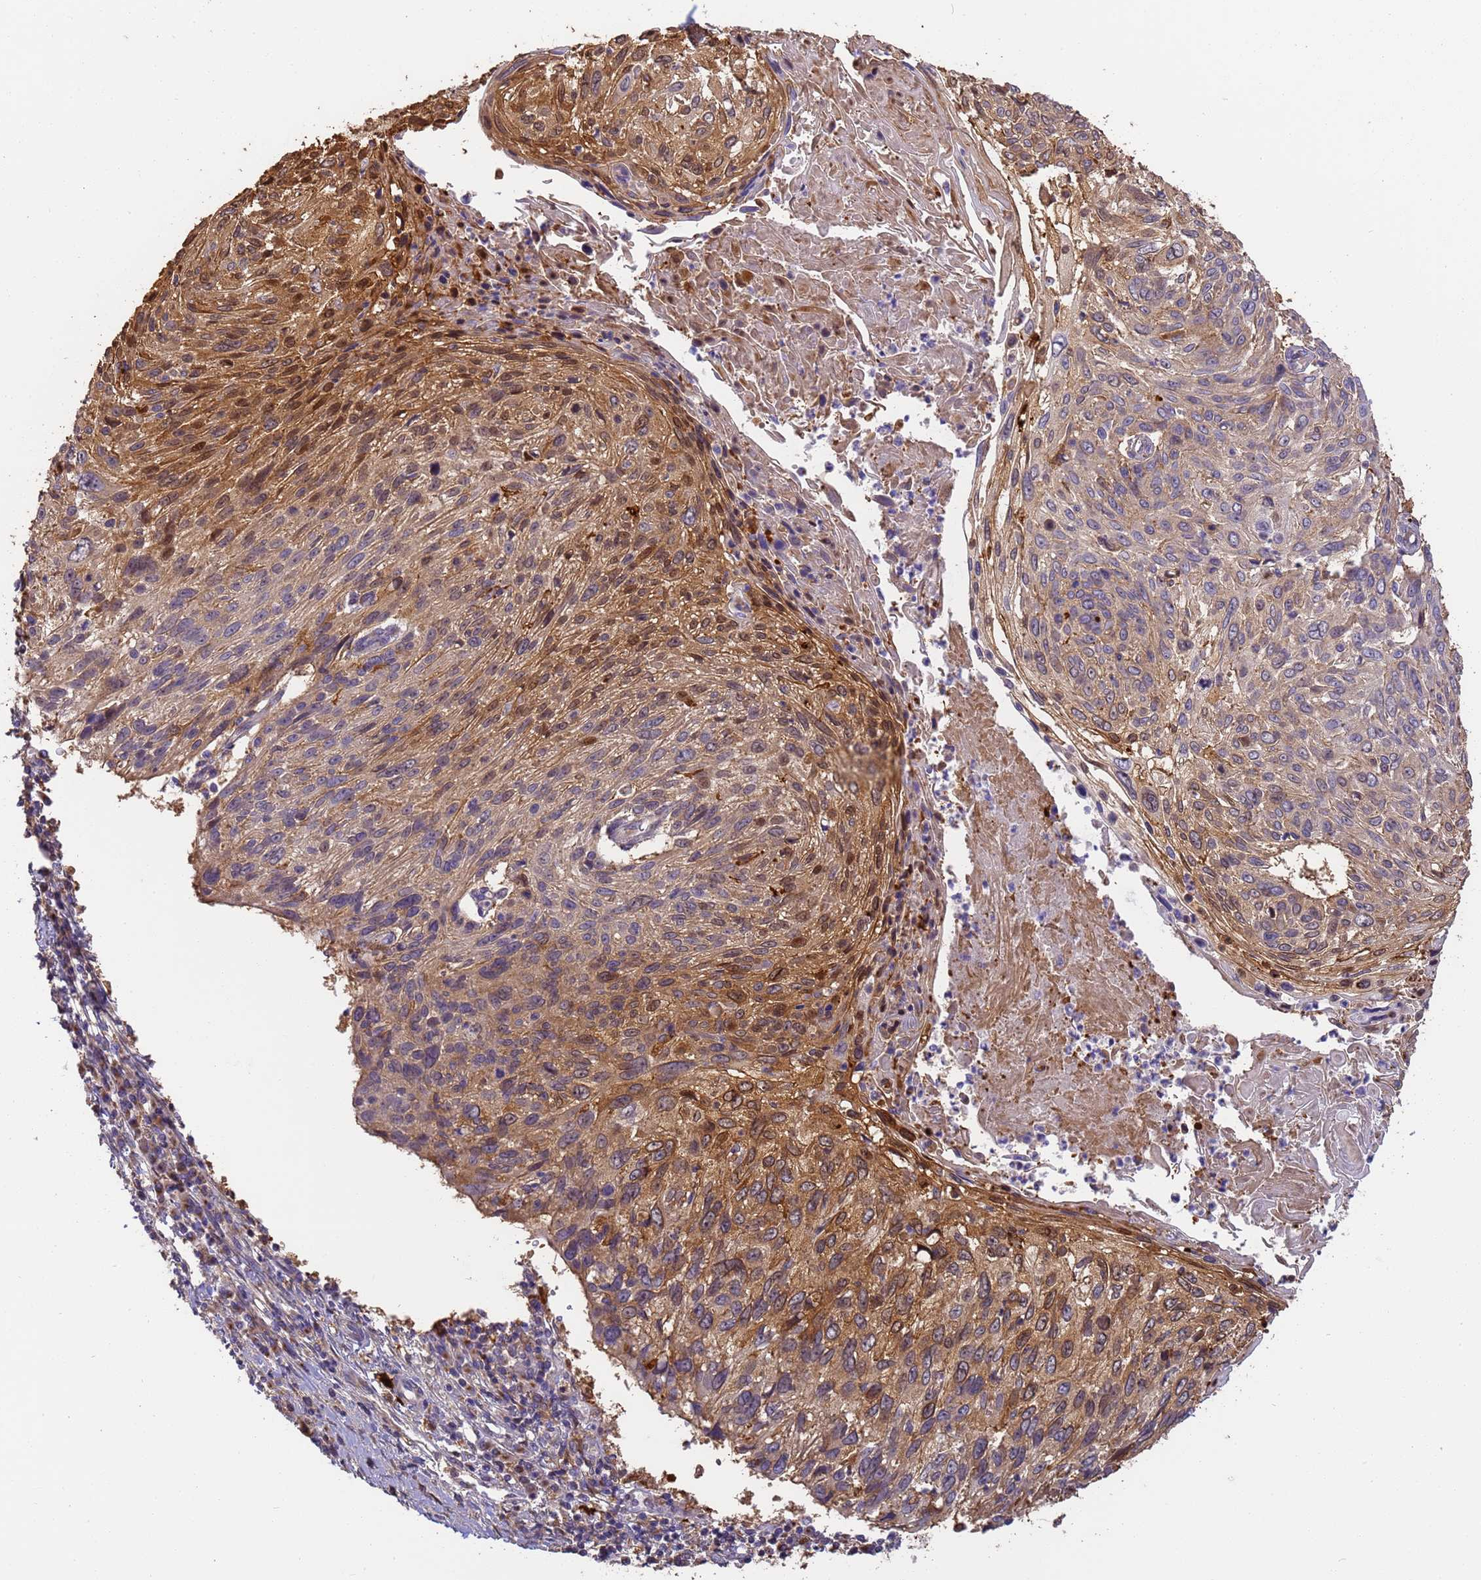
{"staining": {"intensity": "moderate", "quantity": "25%-75%", "location": "cytoplasmic/membranous"}, "tissue": "cervical cancer", "cell_type": "Tumor cells", "image_type": "cancer", "snomed": [{"axis": "morphology", "description": "Squamous cell carcinoma, NOS"}, {"axis": "topography", "description": "Cervix"}], "caption": "High-magnification brightfield microscopy of cervical cancer stained with DAB (3,3'-diaminobenzidine) (brown) and counterstained with hematoxylin (blue). tumor cells exhibit moderate cytoplasmic/membranous staining is appreciated in about25%-75% of cells.", "gene": "M6PR", "patient": {"sex": "female", "age": 51}}